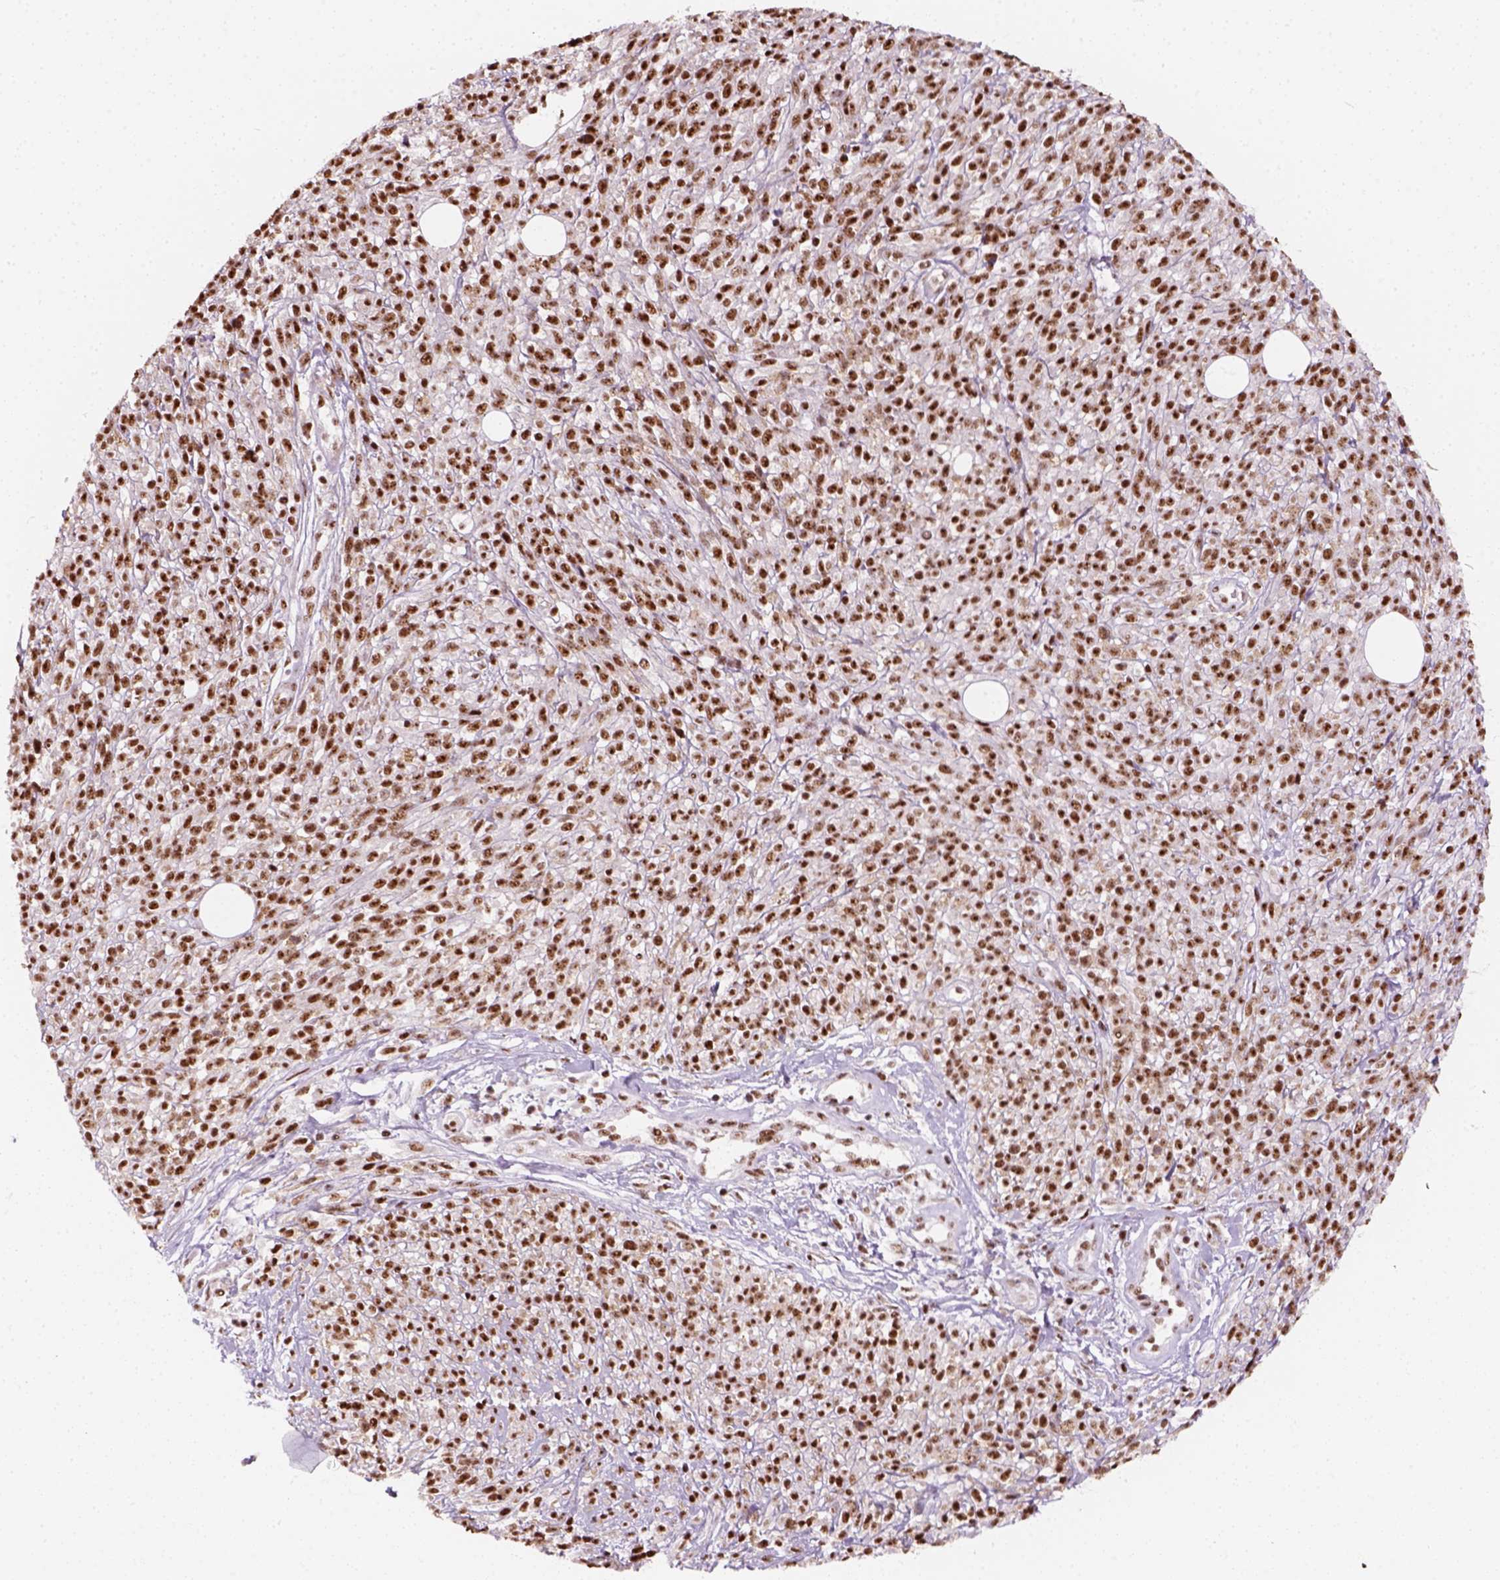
{"staining": {"intensity": "strong", "quantity": ">75%", "location": "nuclear"}, "tissue": "melanoma", "cell_type": "Tumor cells", "image_type": "cancer", "snomed": [{"axis": "morphology", "description": "Malignant melanoma, NOS"}, {"axis": "topography", "description": "Skin"}, {"axis": "topography", "description": "Skin of trunk"}], "caption": "An image of malignant melanoma stained for a protein exhibits strong nuclear brown staining in tumor cells.", "gene": "GTF2F1", "patient": {"sex": "male", "age": 74}}